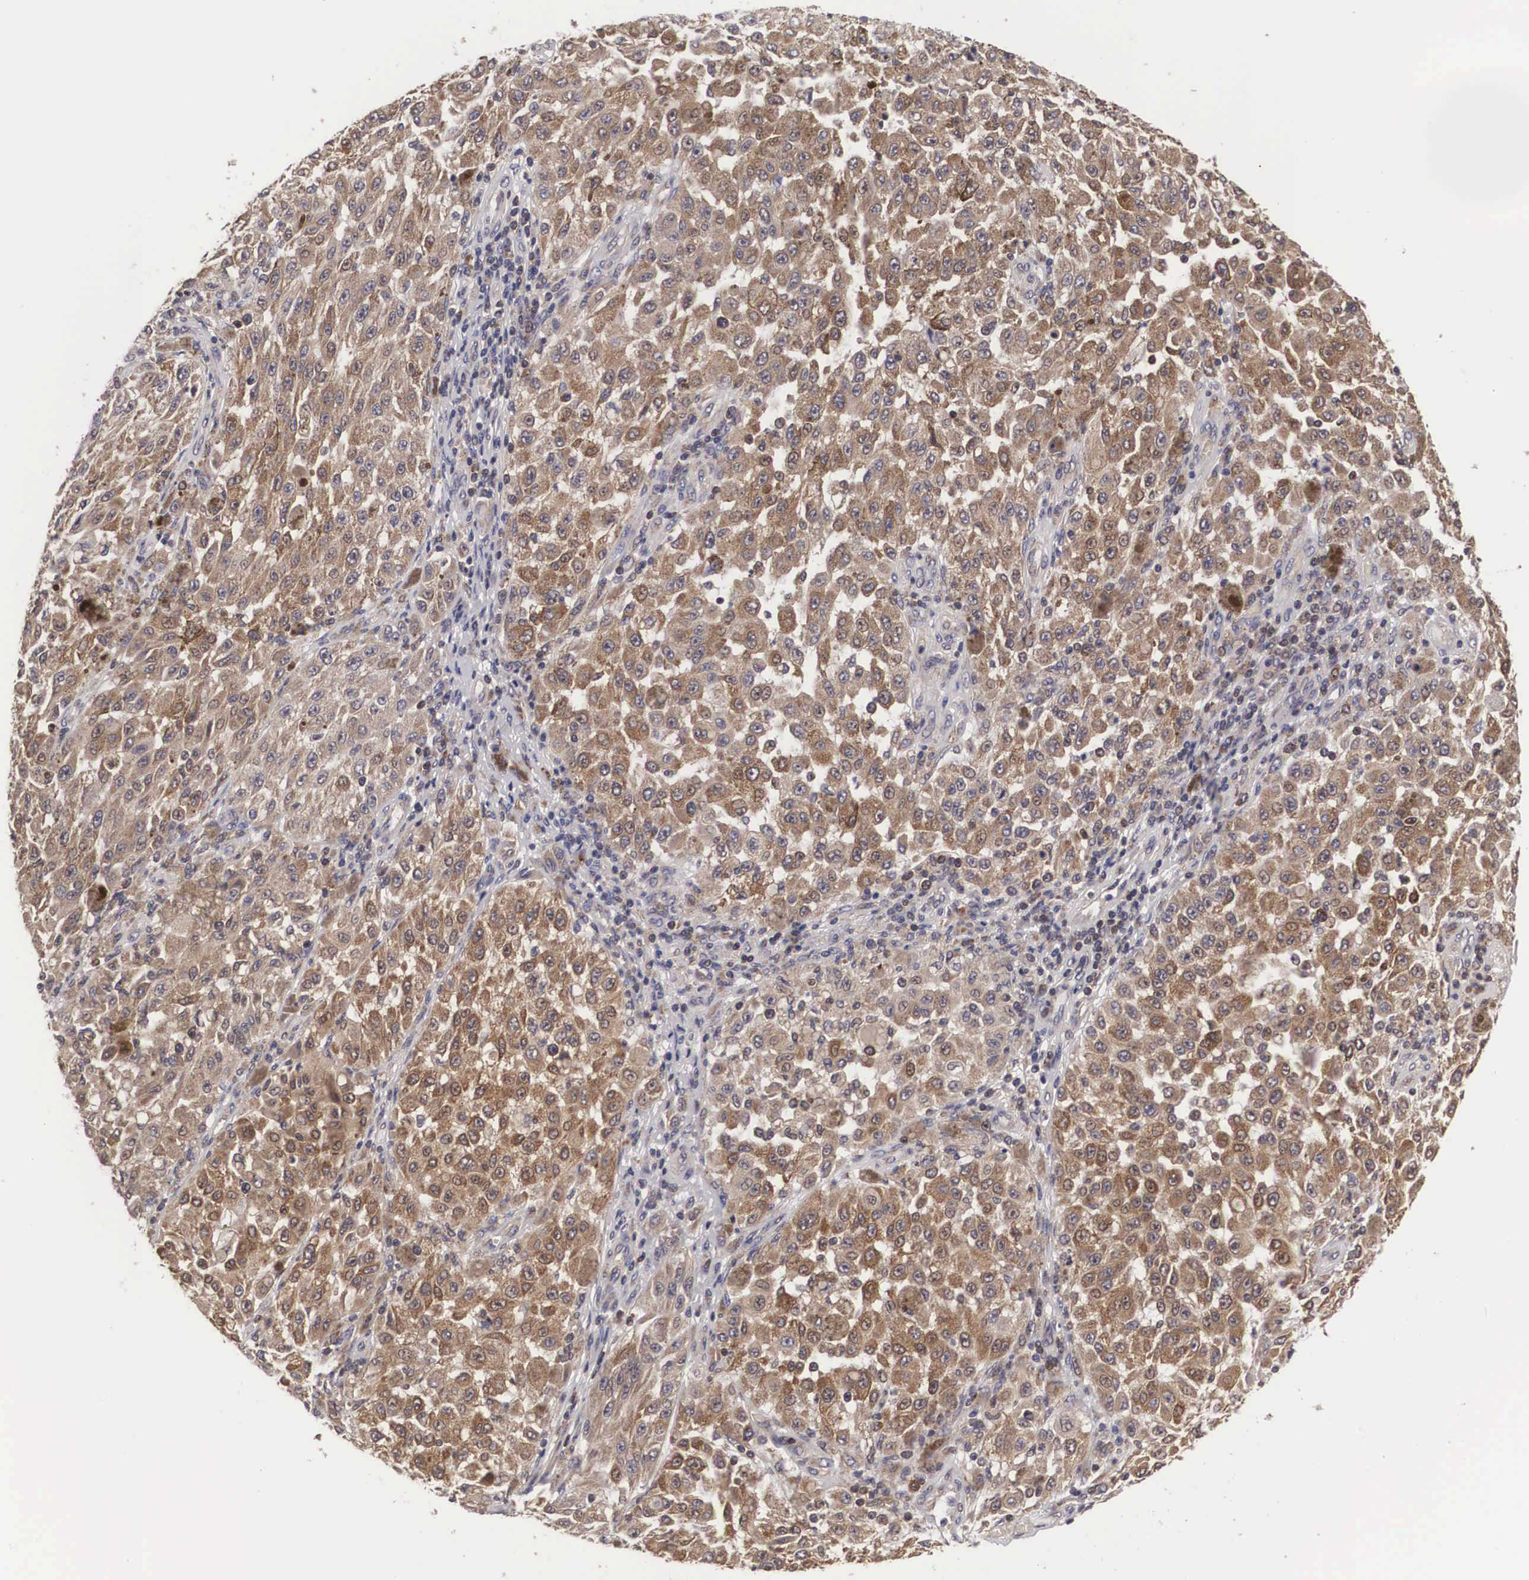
{"staining": {"intensity": "moderate", "quantity": ">75%", "location": "cytoplasmic/membranous"}, "tissue": "melanoma", "cell_type": "Tumor cells", "image_type": "cancer", "snomed": [{"axis": "morphology", "description": "Malignant melanoma, NOS"}, {"axis": "topography", "description": "Skin"}], "caption": "An IHC photomicrograph of tumor tissue is shown. Protein staining in brown shows moderate cytoplasmic/membranous positivity in malignant melanoma within tumor cells.", "gene": "ADSL", "patient": {"sex": "female", "age": 64}}